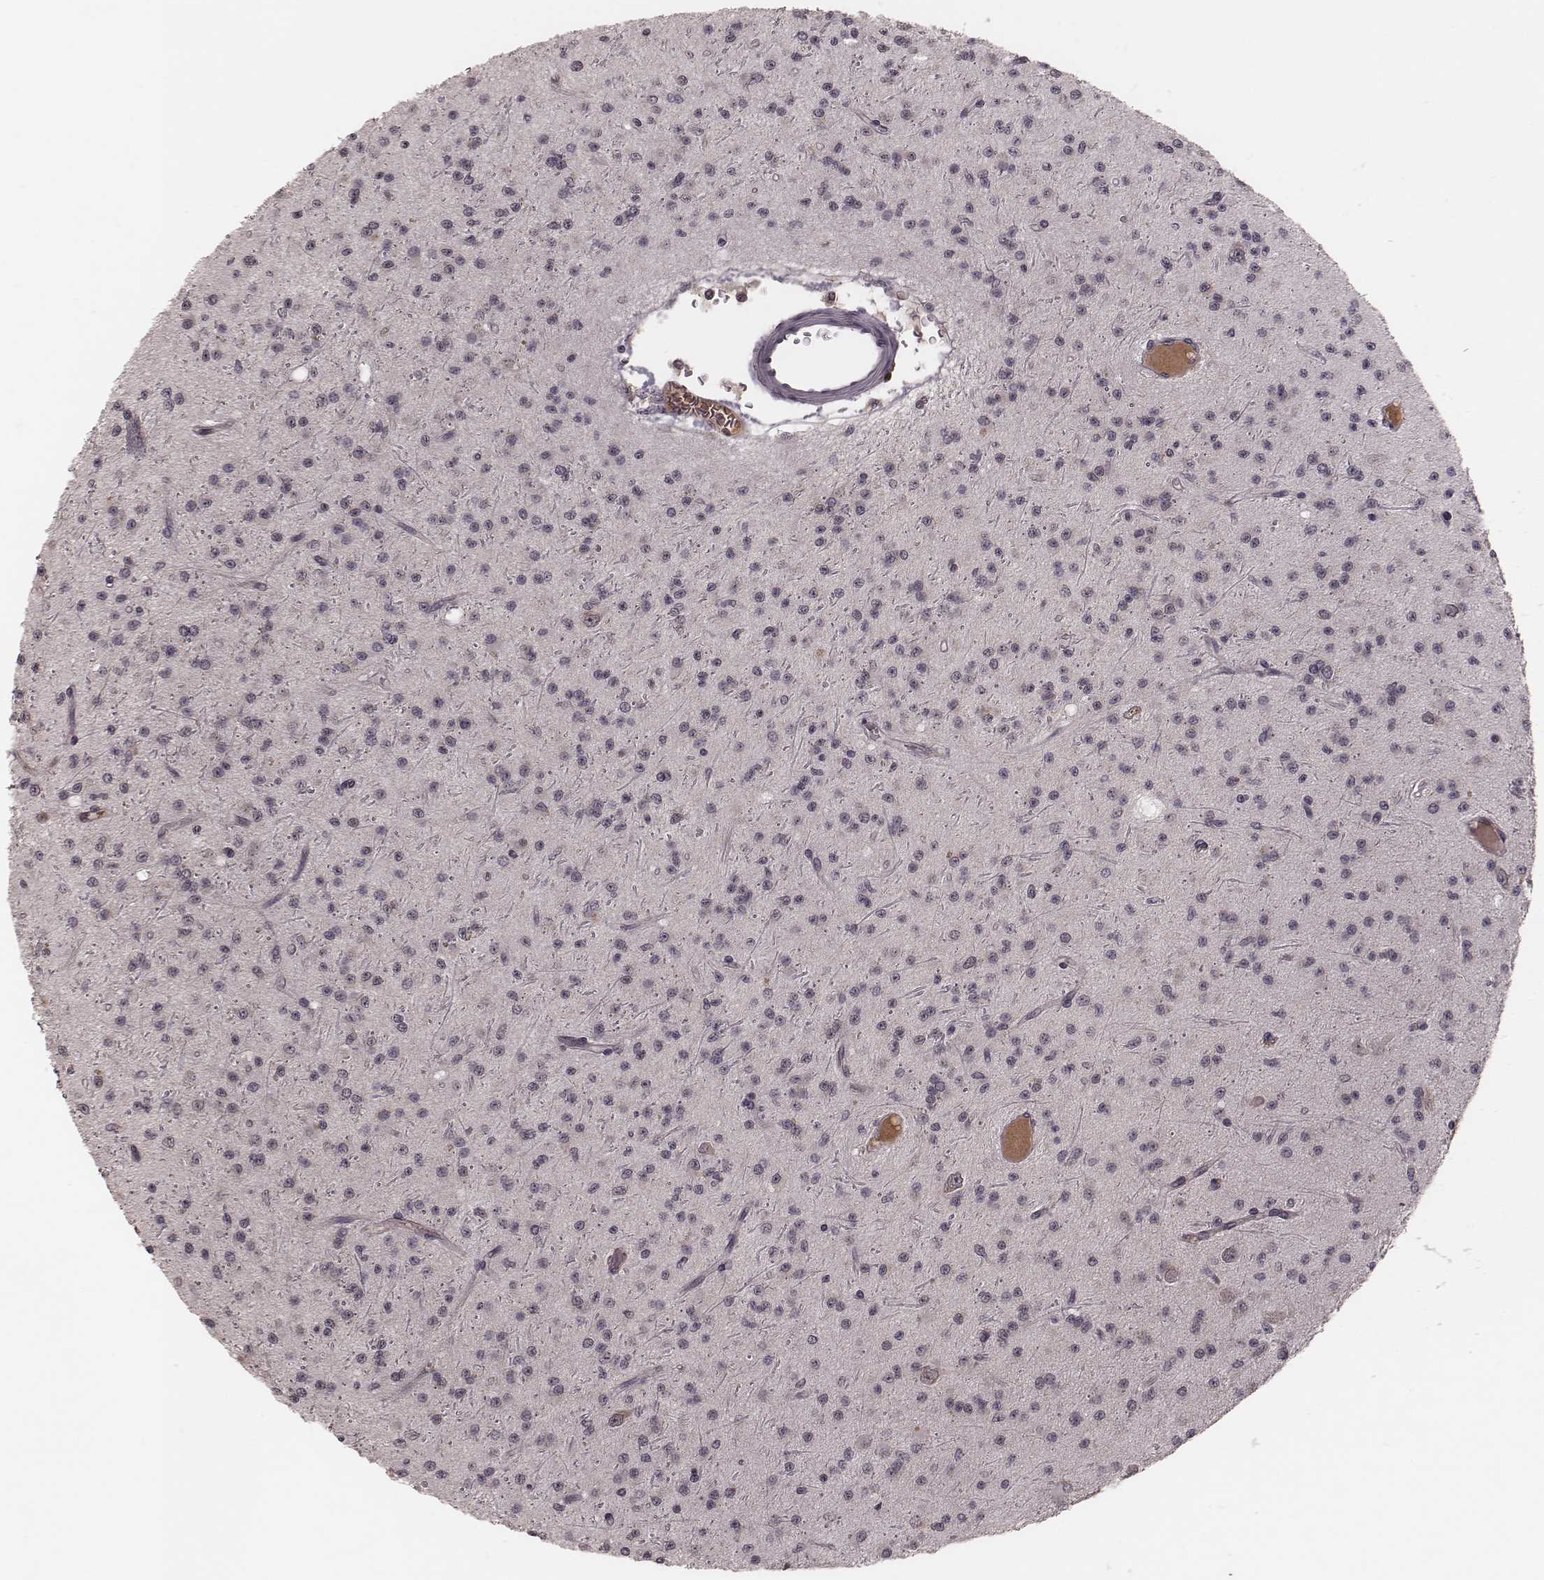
{"staining": {"intensity": "negative", "quantity": "none", "location": "none"}, "tissue": "glioma", "cell_type": "Tumor cells", "image_type": "cancer", "snomed": [{"axis": "morphology", "description": "Glioma, malignant, Low grade"}, {"axis": "topography", "description": "Brain"}], "caption": "The immunohistochemistry (IHC) photomicrograph has no significant expression in tumor cells of glioma tissue. The staining is performed using DAB (3,3'-diaminobenzidine) brown chromogen with nuclei counter-stained in using hematoxylin.", "gene": "IL5", "patient": {"sex": "male", "age": 27}}